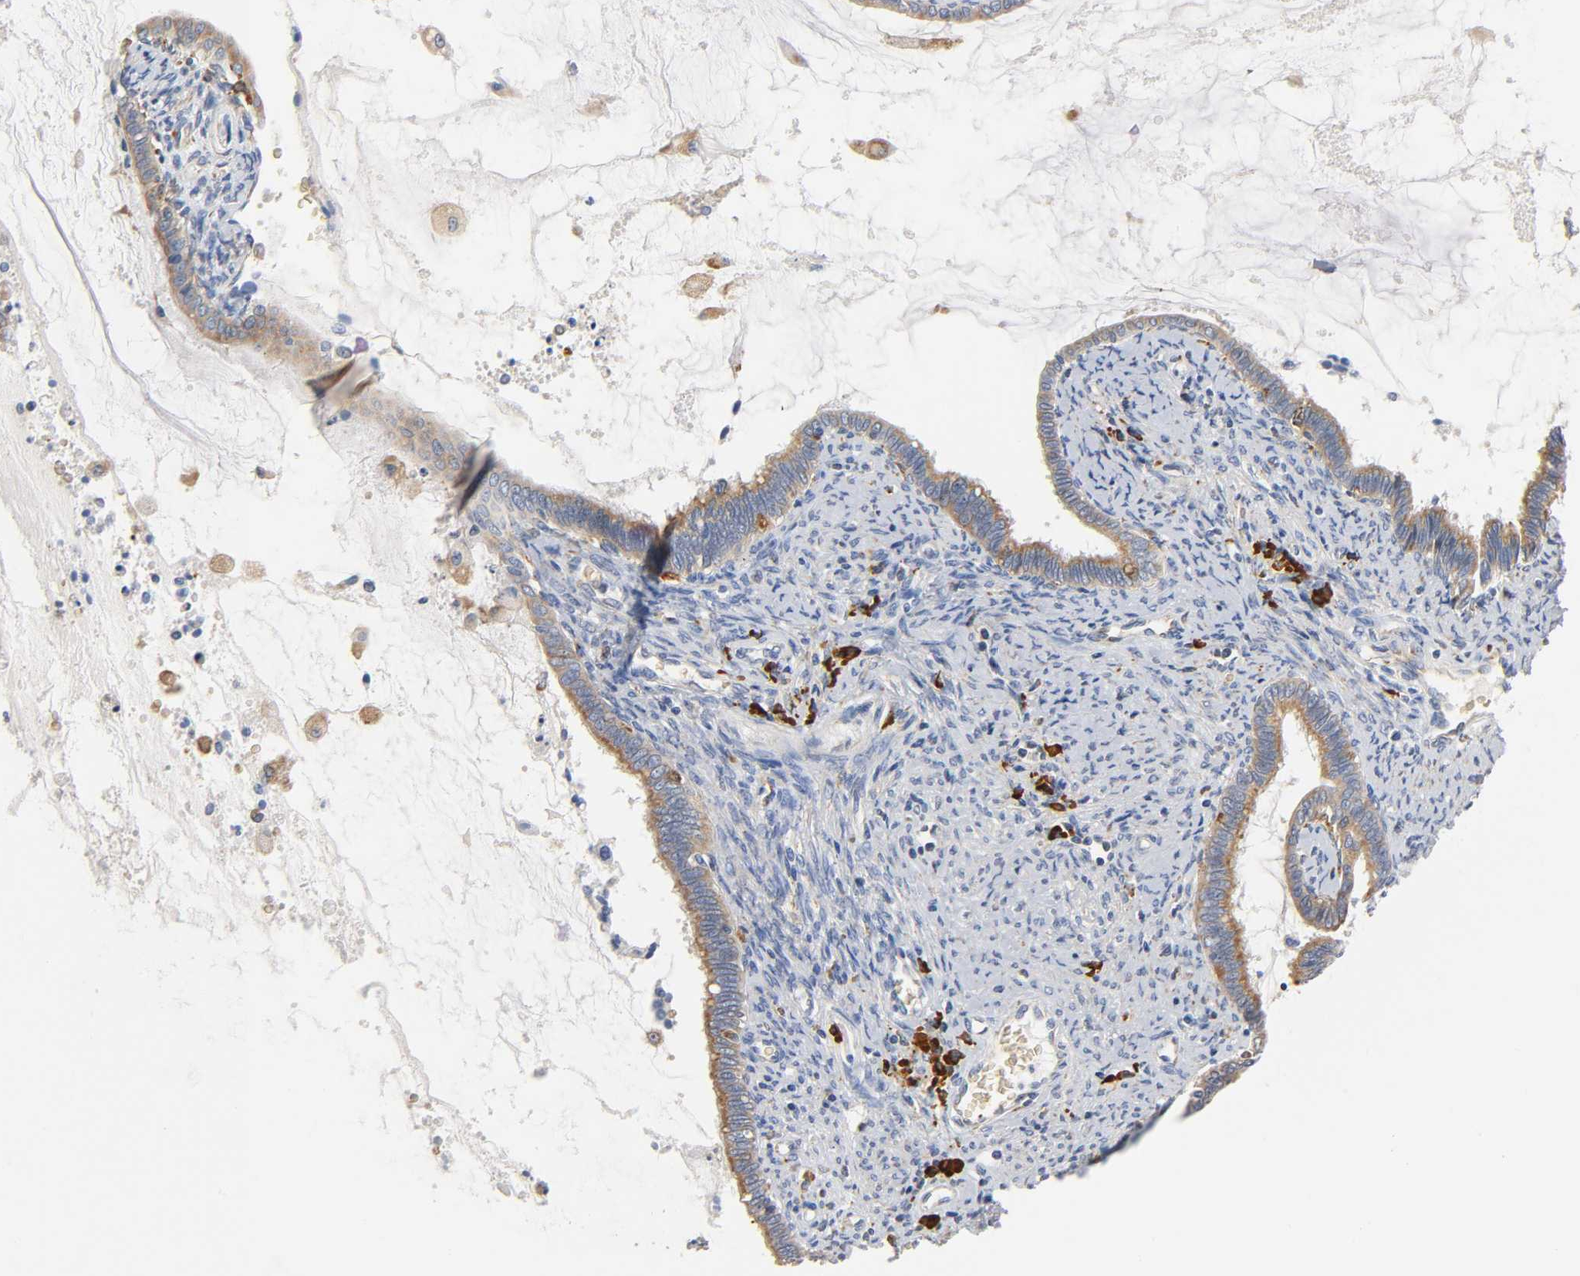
{"staining": {"intensity": "moderate", "quantity": ">75%", "location": "cytoplasmic/membranous"}, "tissue": "cervical cancer", "cell_type": "Tumor cells", "image_type": "cancer", "snomed": [{"axis": "morphology", "description": "Adenocarcinoma, NOS"}, {"axis": "topography", "description": "Cervix"}], "caption": "DAB immunohistochemical staining of human cervical cancer (adenocarcinoma) exhibits moderate cytoplasmic/membranous protein expression in about >75% of tumor cells.", "gene": "UCKL1", "patient": {"sex": "female", "age": 44}}